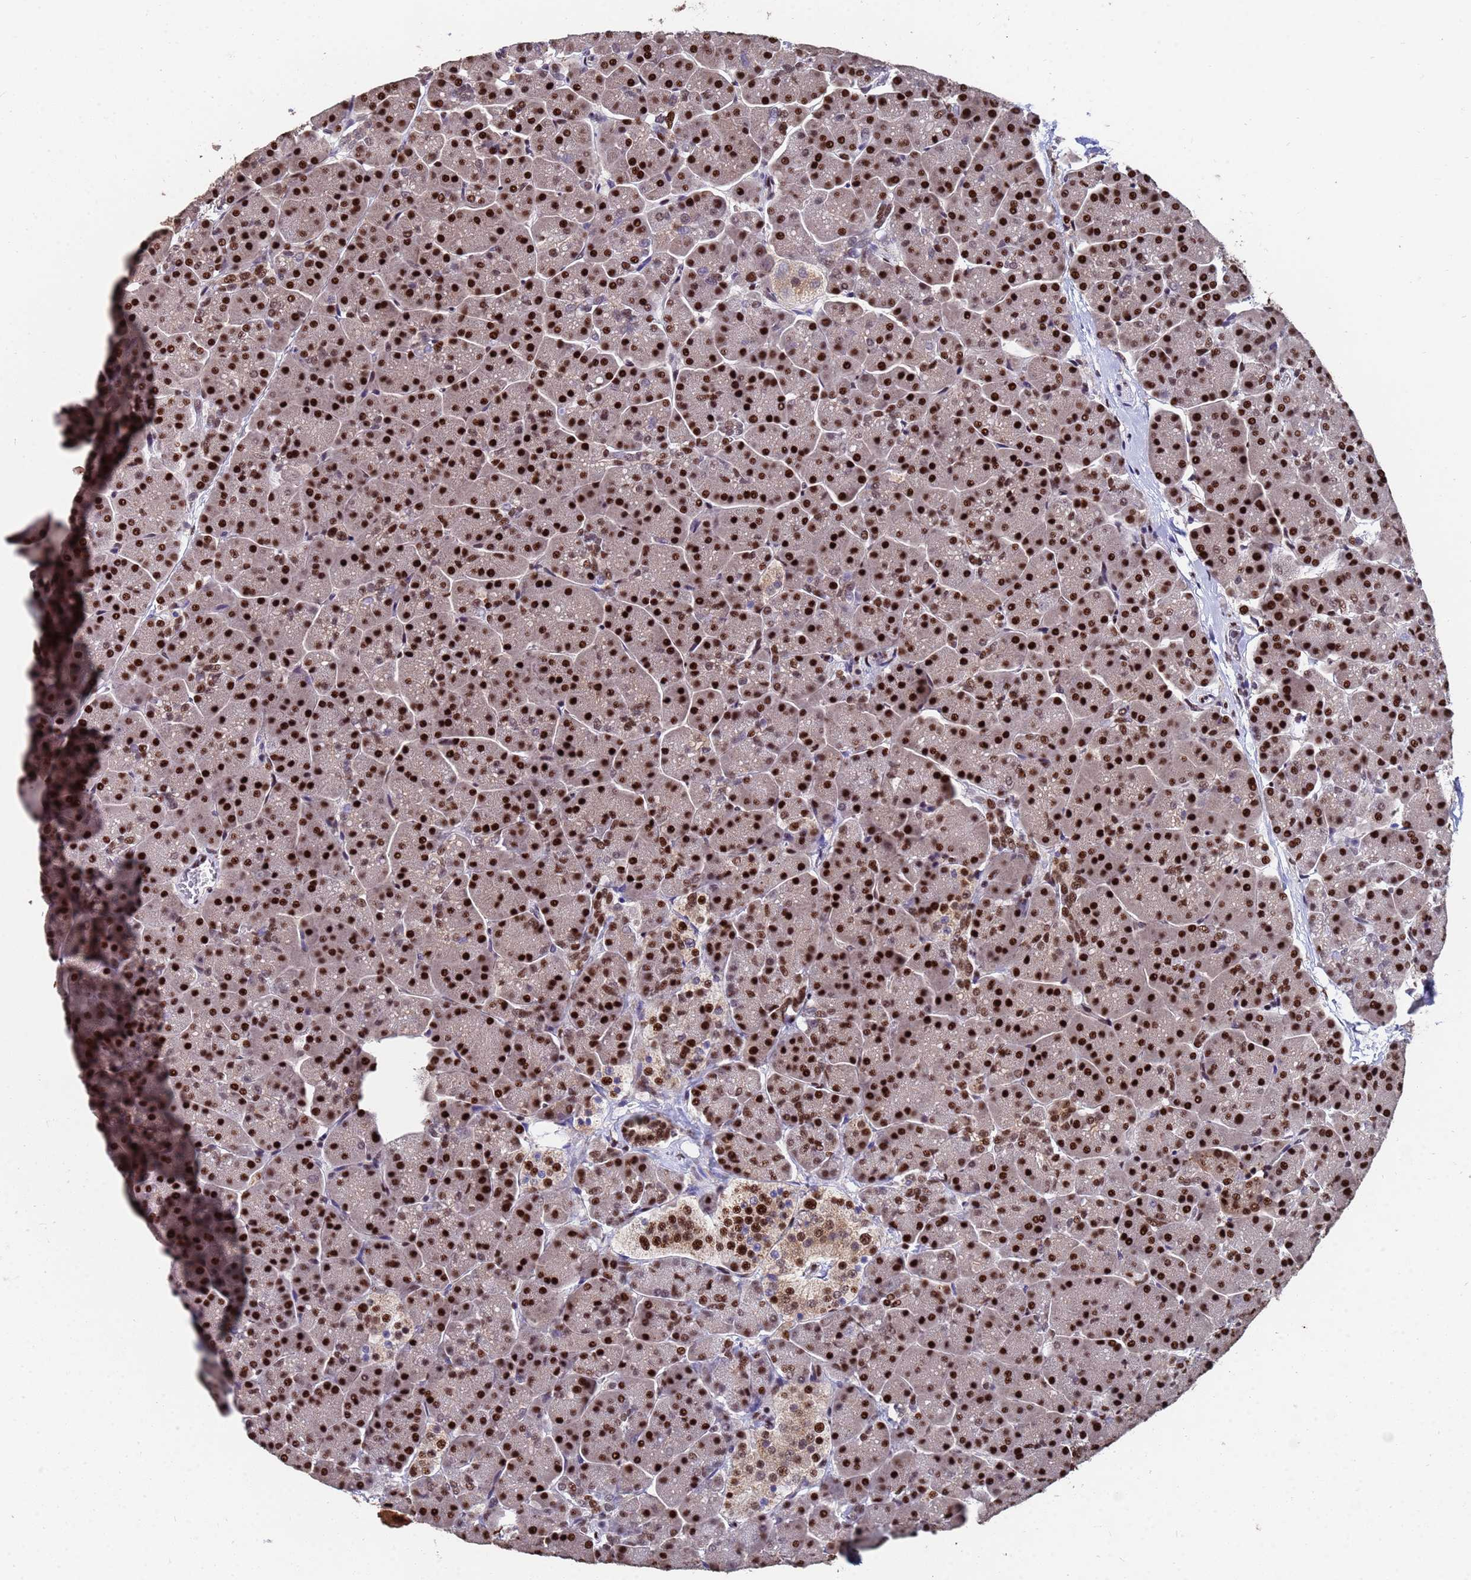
{"staining": {"intensity": "strong", "quantity": ">75%", "location": "nuclear"}, "tissue": "pancreas", "cell_type": "Exocrine glandular cells", "image_type": "normal", "snomed": [{"axis": "morphology", "description": "Normal tissue, NOS"}, {"axis": "topography", "description": "Pancreas"}, {"axis": "topography", "description": "Peripheral nerve tissue"}], "caption": "Pancreas stained with a brown dye displays strong nuclear positive positivity in approximately >75% of exocrine glandular cells.", "gene": "SF3B2", "patient": {"sex": "male", "age": 54}}